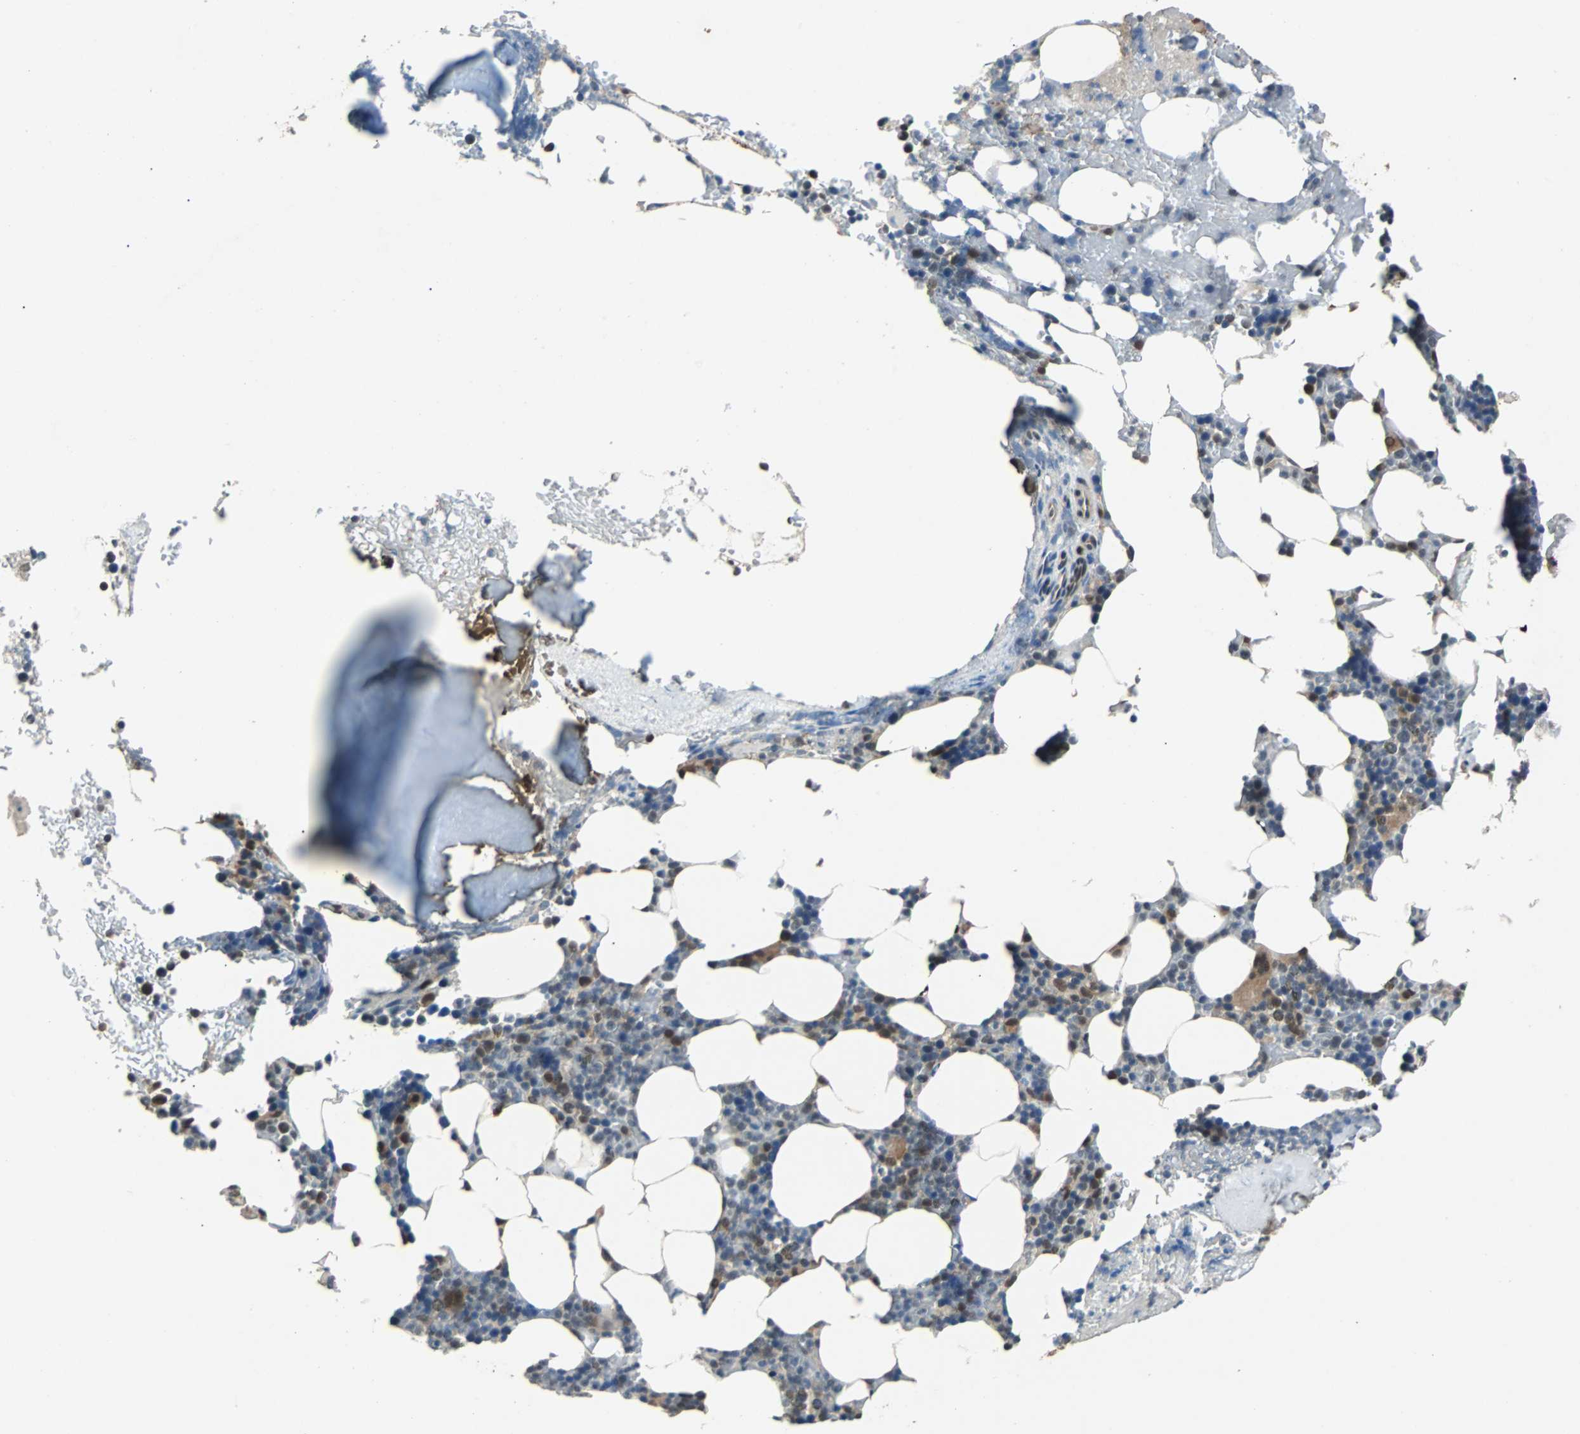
{"staining": {"intensity": "strong", "quantity": "25%-75%", "location": "nuclear"}, "tissue": "bone marrow", "cell_type": "Hematopoietic cells", "image_type": "normal", "snomed": [{"axis": "morphology", "description": "Normal tissue, NOS"}, {"axis": "topography", "description": "Bone marrow"}], "caption": "This is an image of IHC staining of normal bone marrow, which shows strong expression in the nuclear of hematopoietic cells.", "gene": "PRDX6", "patient": {"sex": "female", "age": 73}}